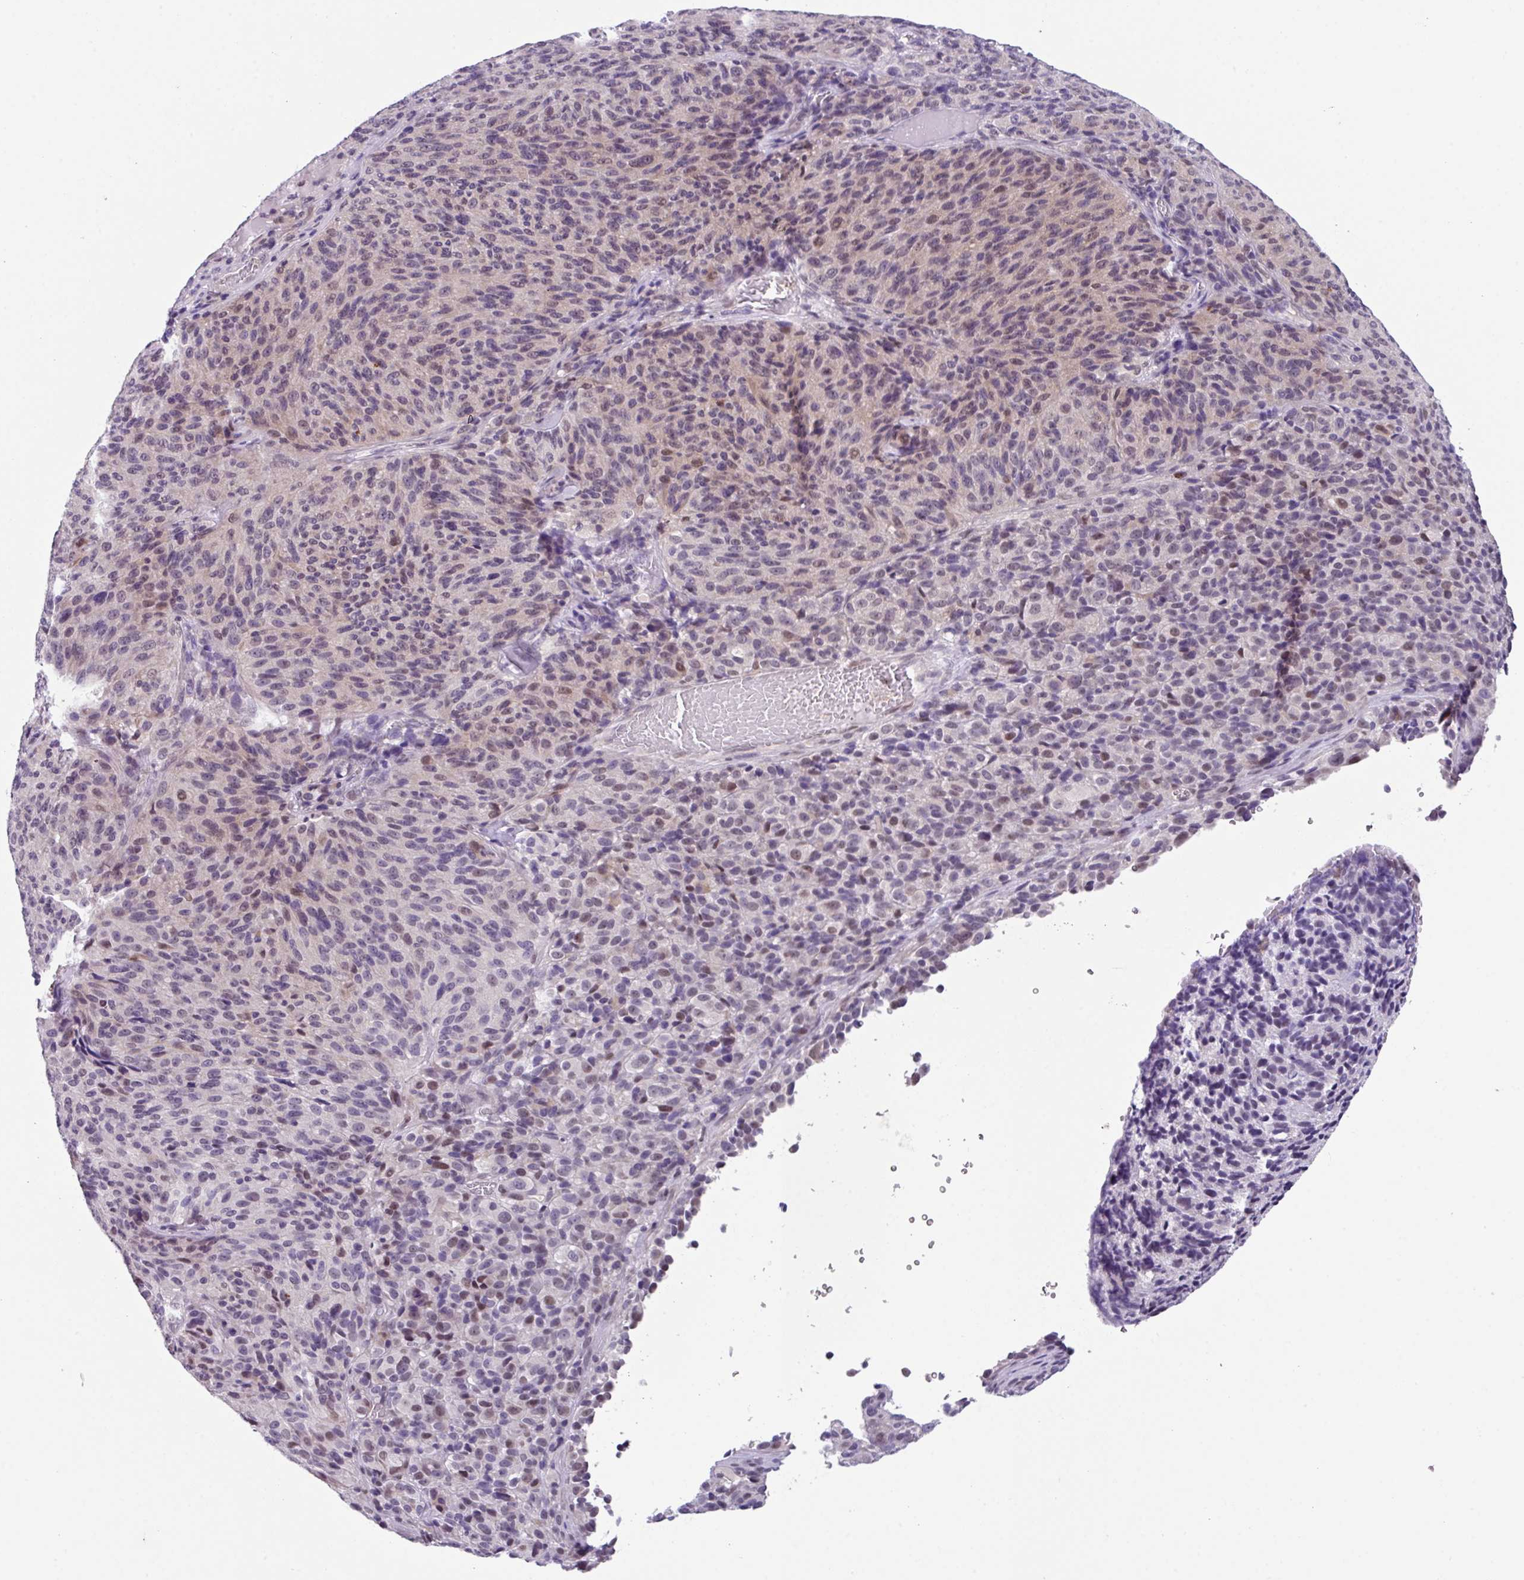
{"staining": {"intensity": "weak", "quantity": "<25%", "location": "nuclear"}, "tissue": "melanoma", "cell_type": "Tumor cells", "image_type": "cancer", "snomed": [{"axis": "morphology", "description": "Malignant melanoma, Metastatic site"}, {"axis": "topography", "description": "Brain"}], "caption": "Protein analysis of melanoma reveals no significant expression in tumor cells. (Stains: DAB (3,3'-diaminobenzidine) IHC with hematoxylin counter stain, Microscopy: brightfield microscopy at high magnification).", "gene": "ZFP3", "patient": {"sex": "female", "age": 56}}